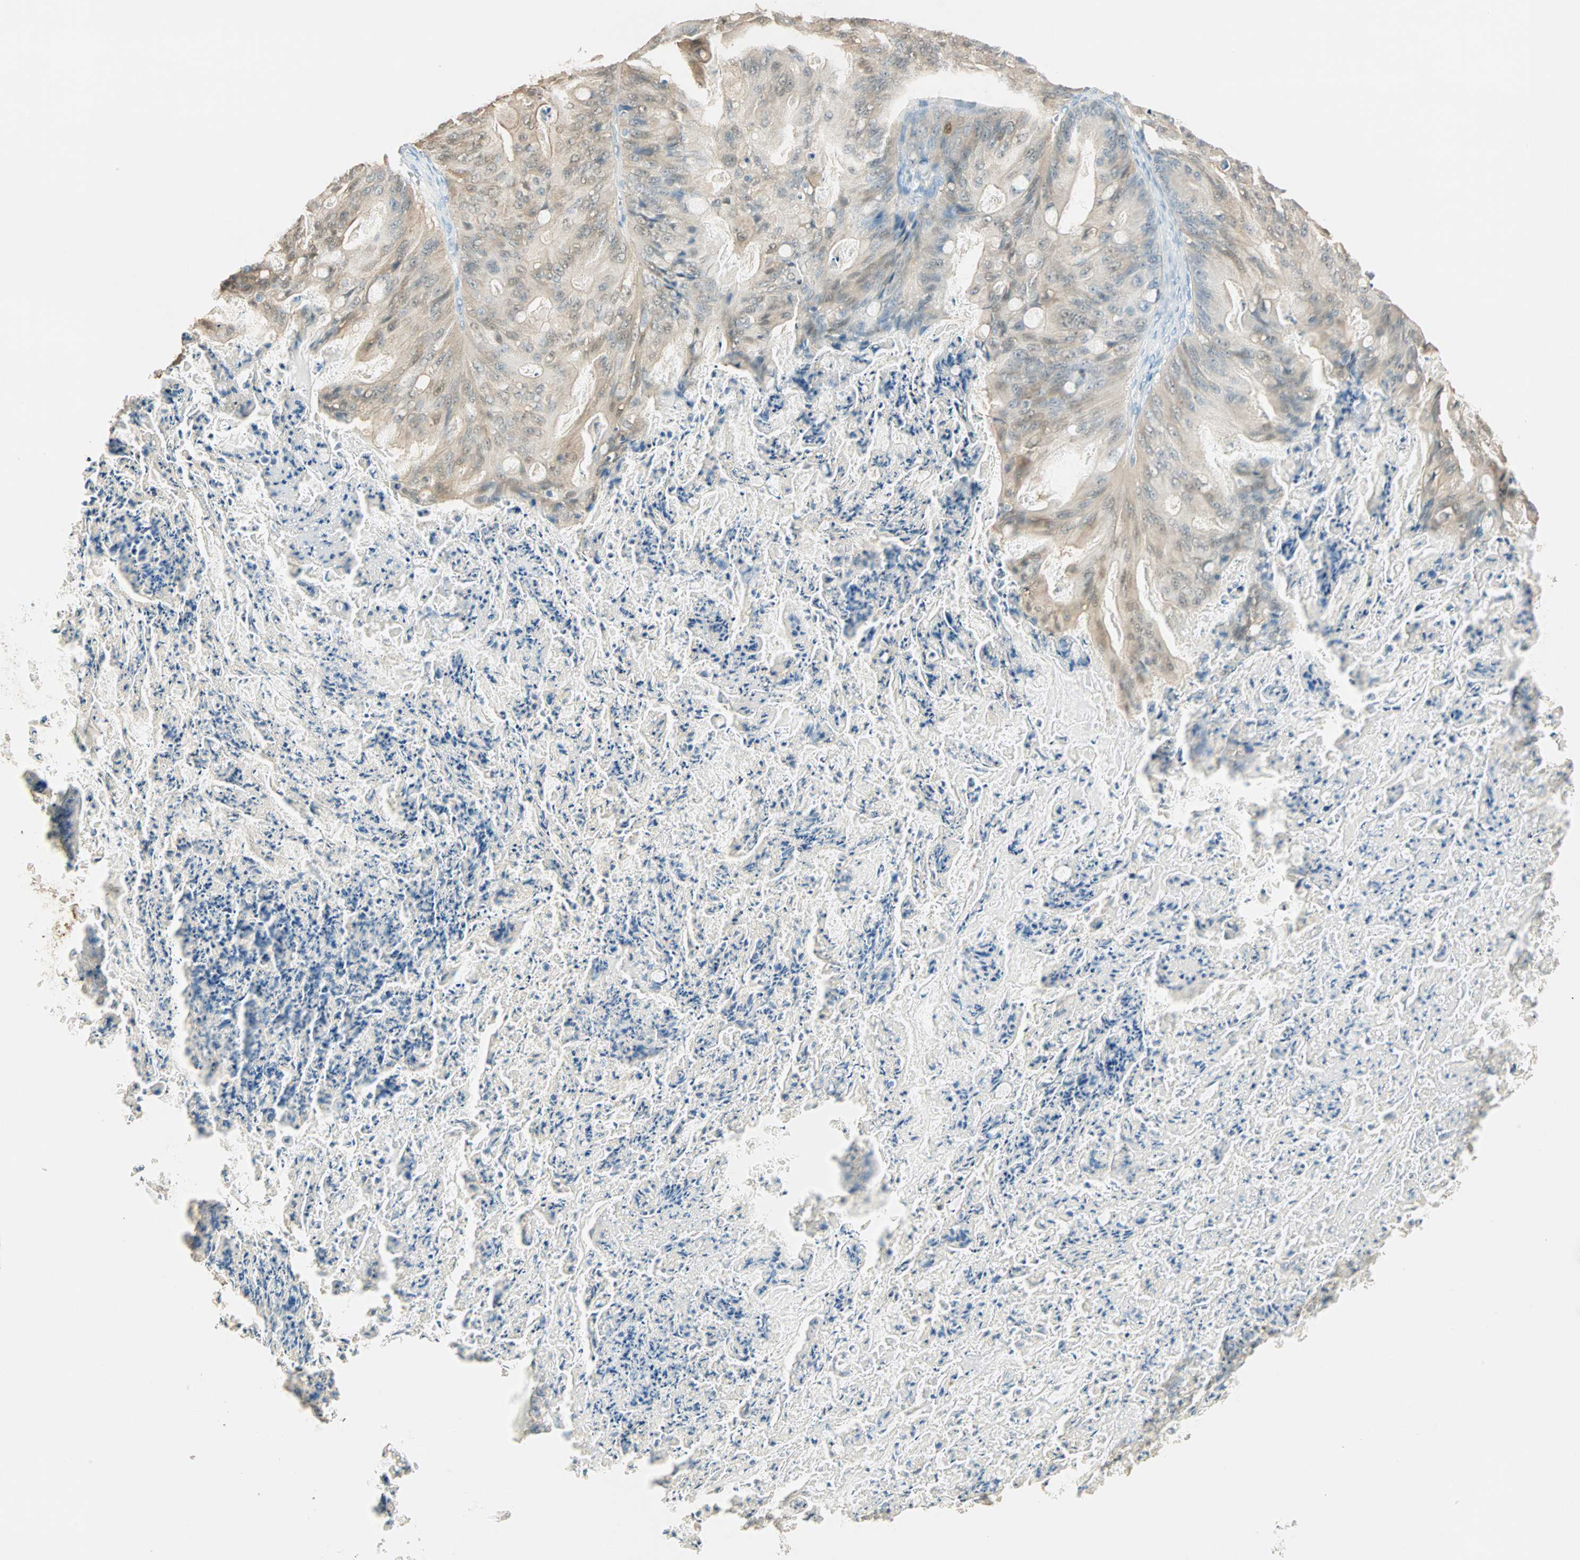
{"staining": {"intensity": "moderate", "quantity": ">75%", "location": "cytoplasmic/membranous,nuclear"}, "tissue": "ovarian cancer", "cell_type": "Tumor cells", "image_type": "cancer", "snomed": [{"axis": "morphology", "description": "Cystadenocarcinoma, mucinous, NOS"}, {"axis": "topography", "description": "Ovary"}], "caption": "The micrograph exhibits a brown stain indicating the presence of a protein in the cytoplasmic/membranous and nuclear of tumor cells in ovarian mucinous cystadenocarcinoma.", "gene": "S100A1", "patient": {"sex": "female", "age": 36}}